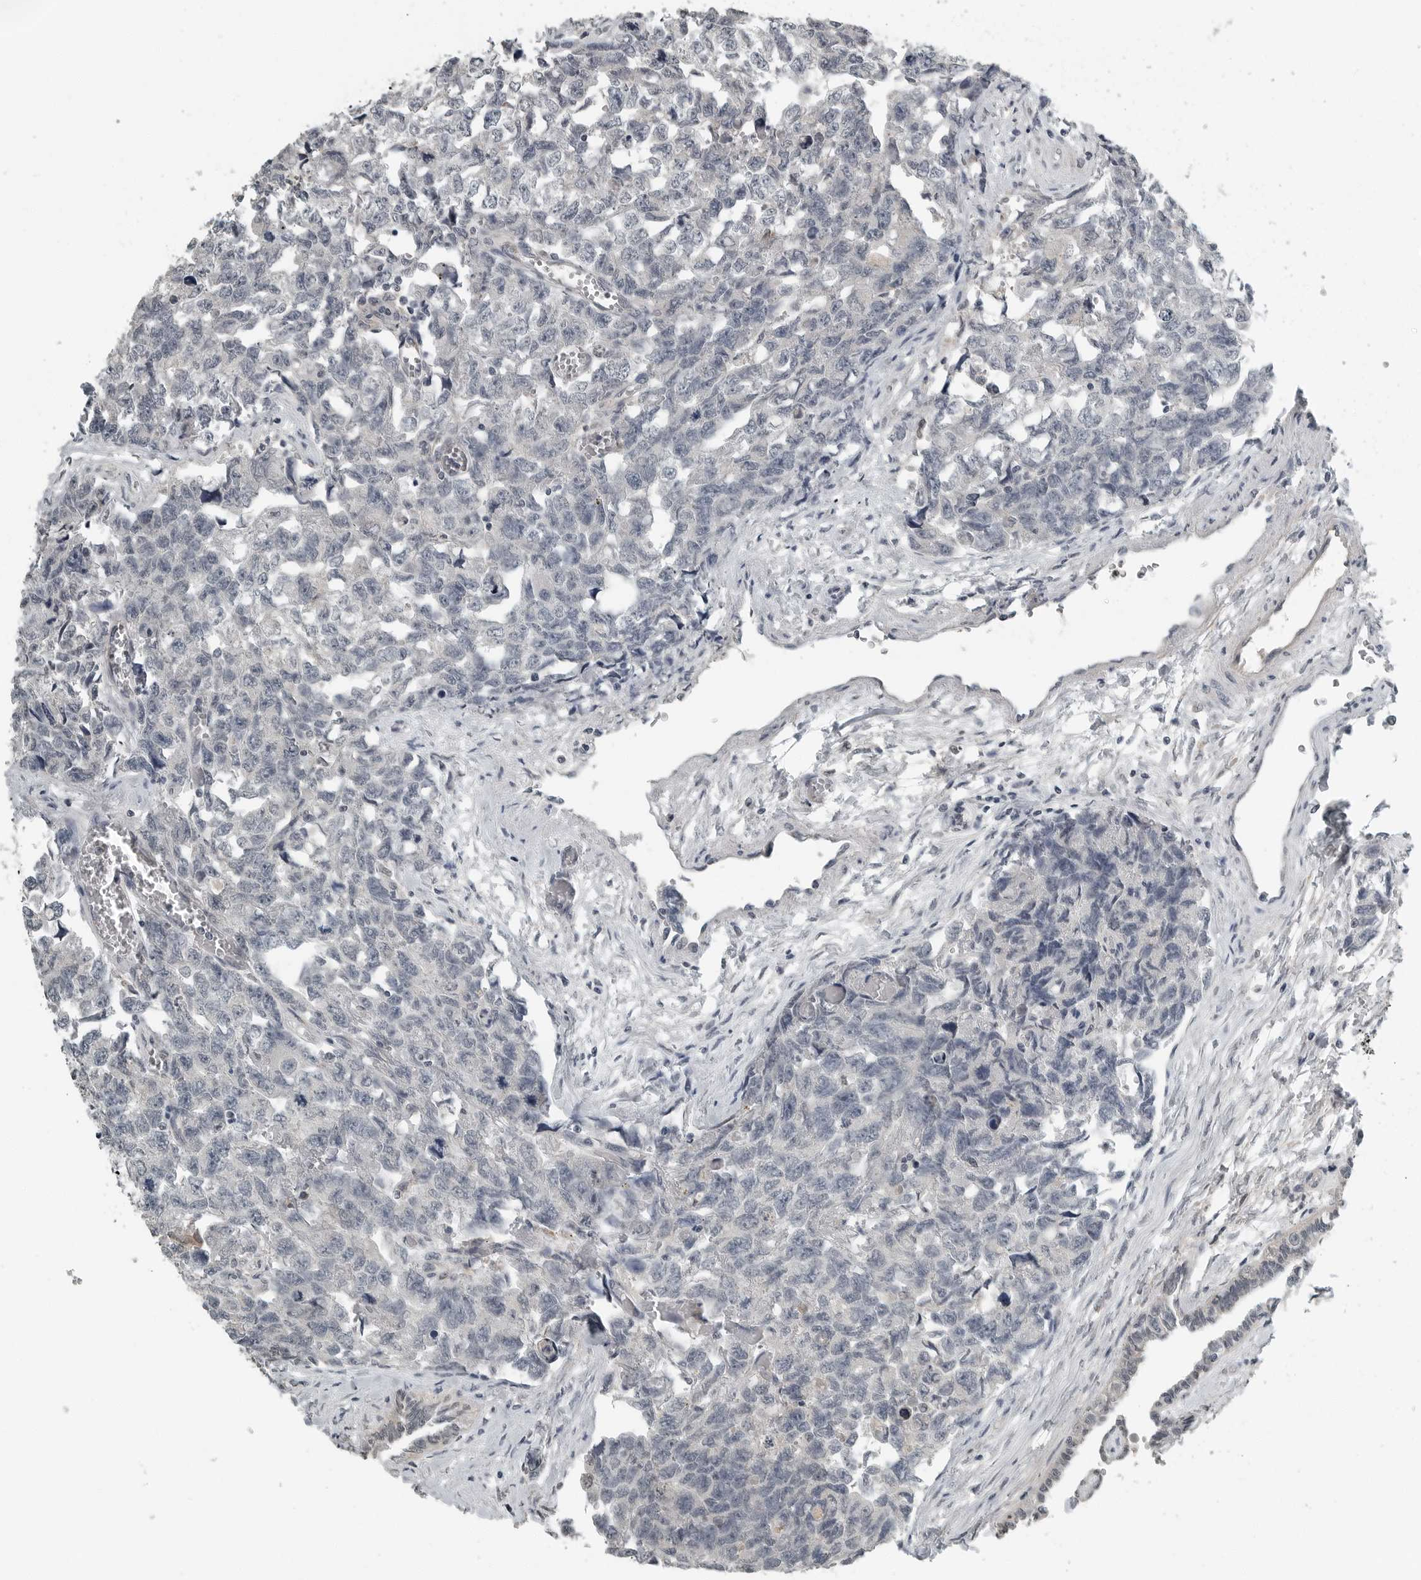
{"staining": {"intensity": "negative", "quantity": "none", "location": "none"}, "tissue": "testis cancer", "cell_type": "Tumor cells", "image_type": "cancer", "snomed": [{"axis": "morphology", "description": "Carcinoma, Embryonal, NOS"}, {"axis": "topography", "description": "Testis"}], "caption": "Testis embryonal carcinoma was stained to show a protein in brown. There is no significant positivity in tumor cells.", "gene": "KYAT1", "patient": {"sex": "male", "age": 31}}